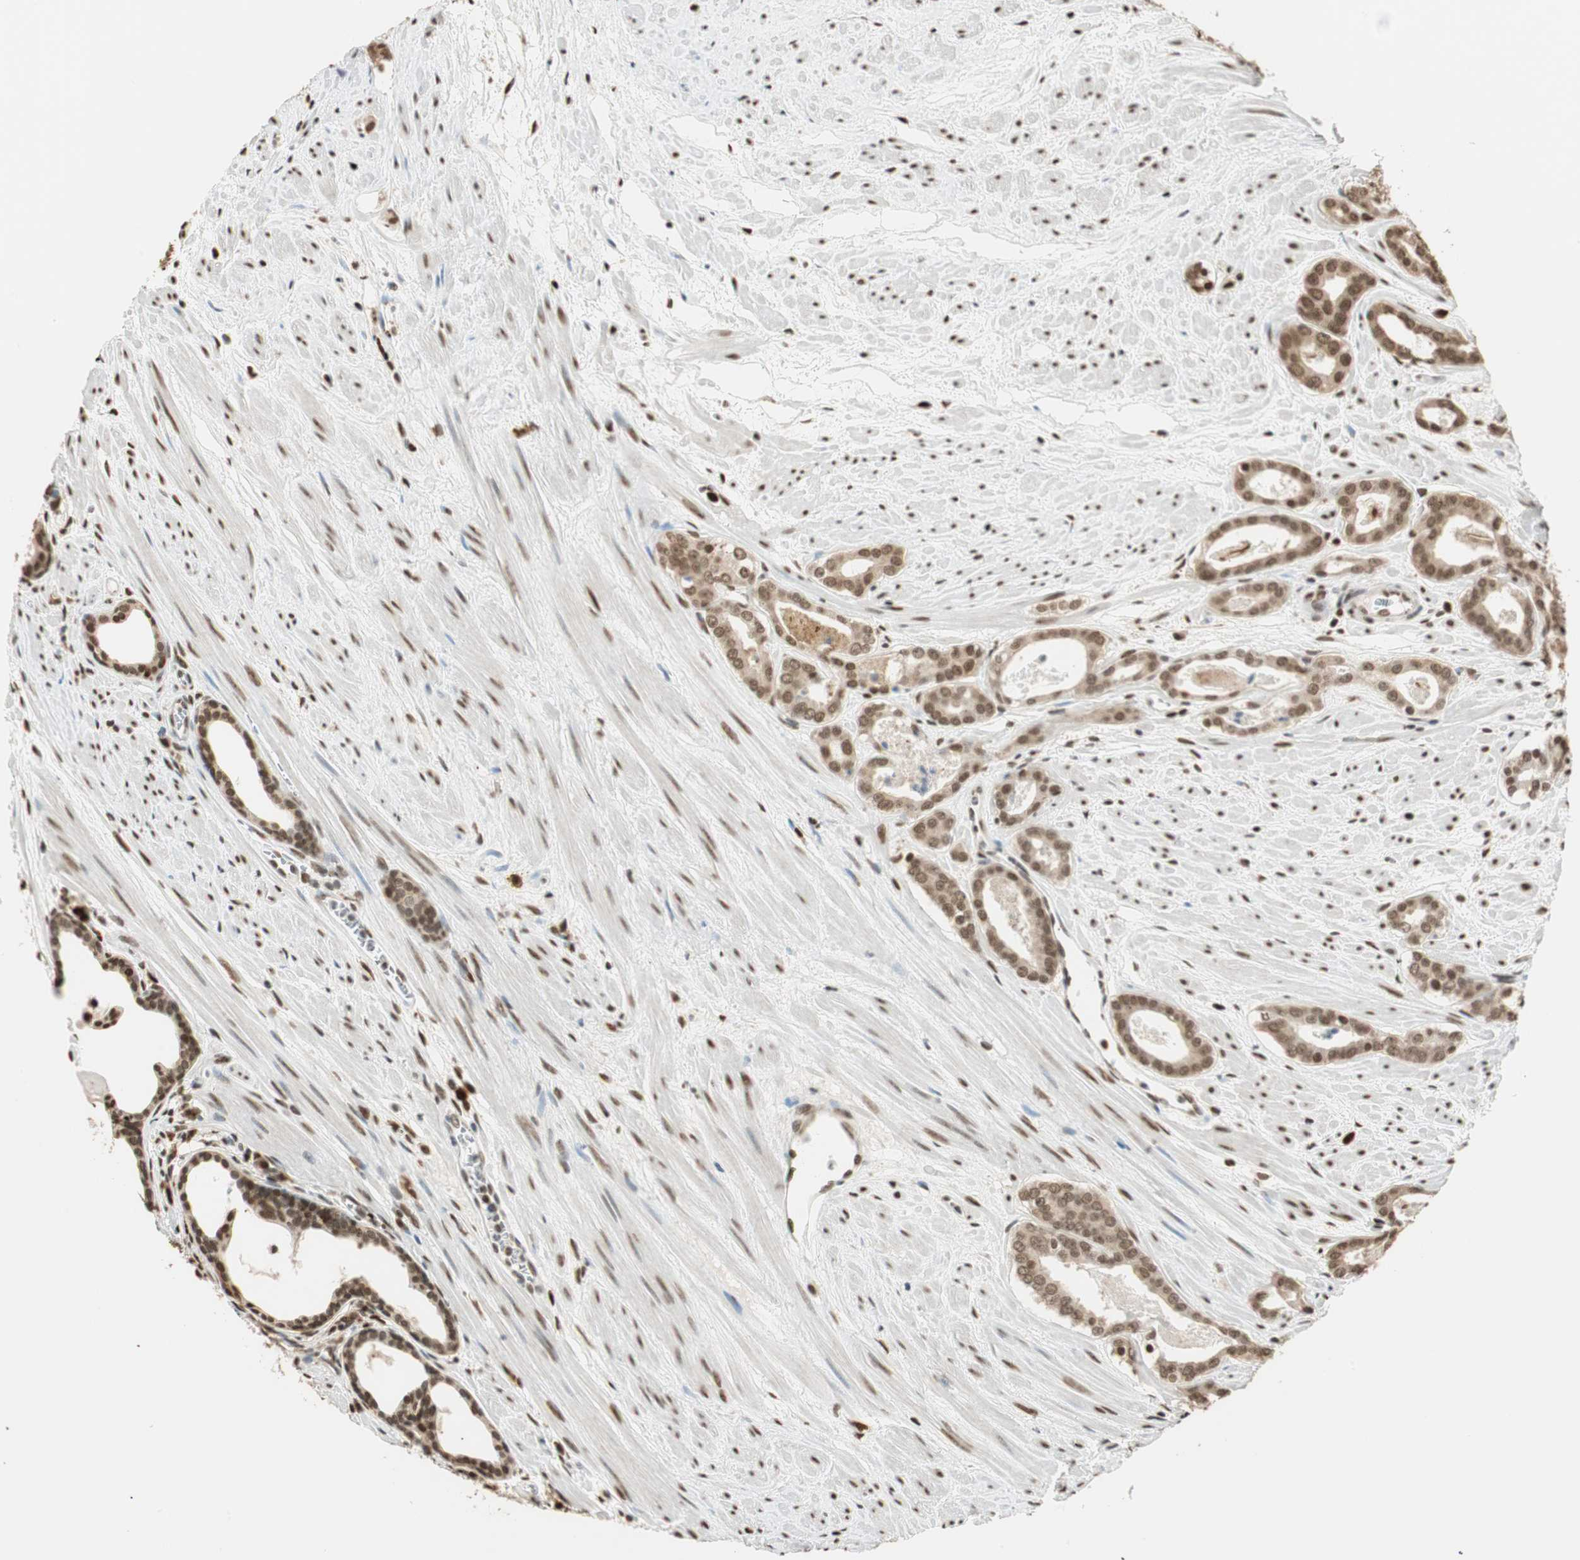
{"staining": {"intensity": "moderate", "quantity": ">75%", "location": "nuclear"}, "tissue": "prostate cancer", "cell_type": "Tumor cells", "image_type": "cancer", "snomed": [{"axis": "morphology", "description": "Adenocarcinoma, Low grade"}, {"axis": "topography", "description": "Prostate"}], "caption": "Immunohistochemistry (IHC) (DAB) staining of human adenocarcinoma (low-grade) (prostate) shows moderate nuclear protein expression in approximately >75% of tumor cells. The staining was performed using DAB (3,3'-diaminobenzidine) to visualize the protein expression in brown, while the nuclei were stained in blue with hematoxylin (Magnification: 20x).", "gene": "FANCG", "patient": {"sex": "male", "age": 57}}